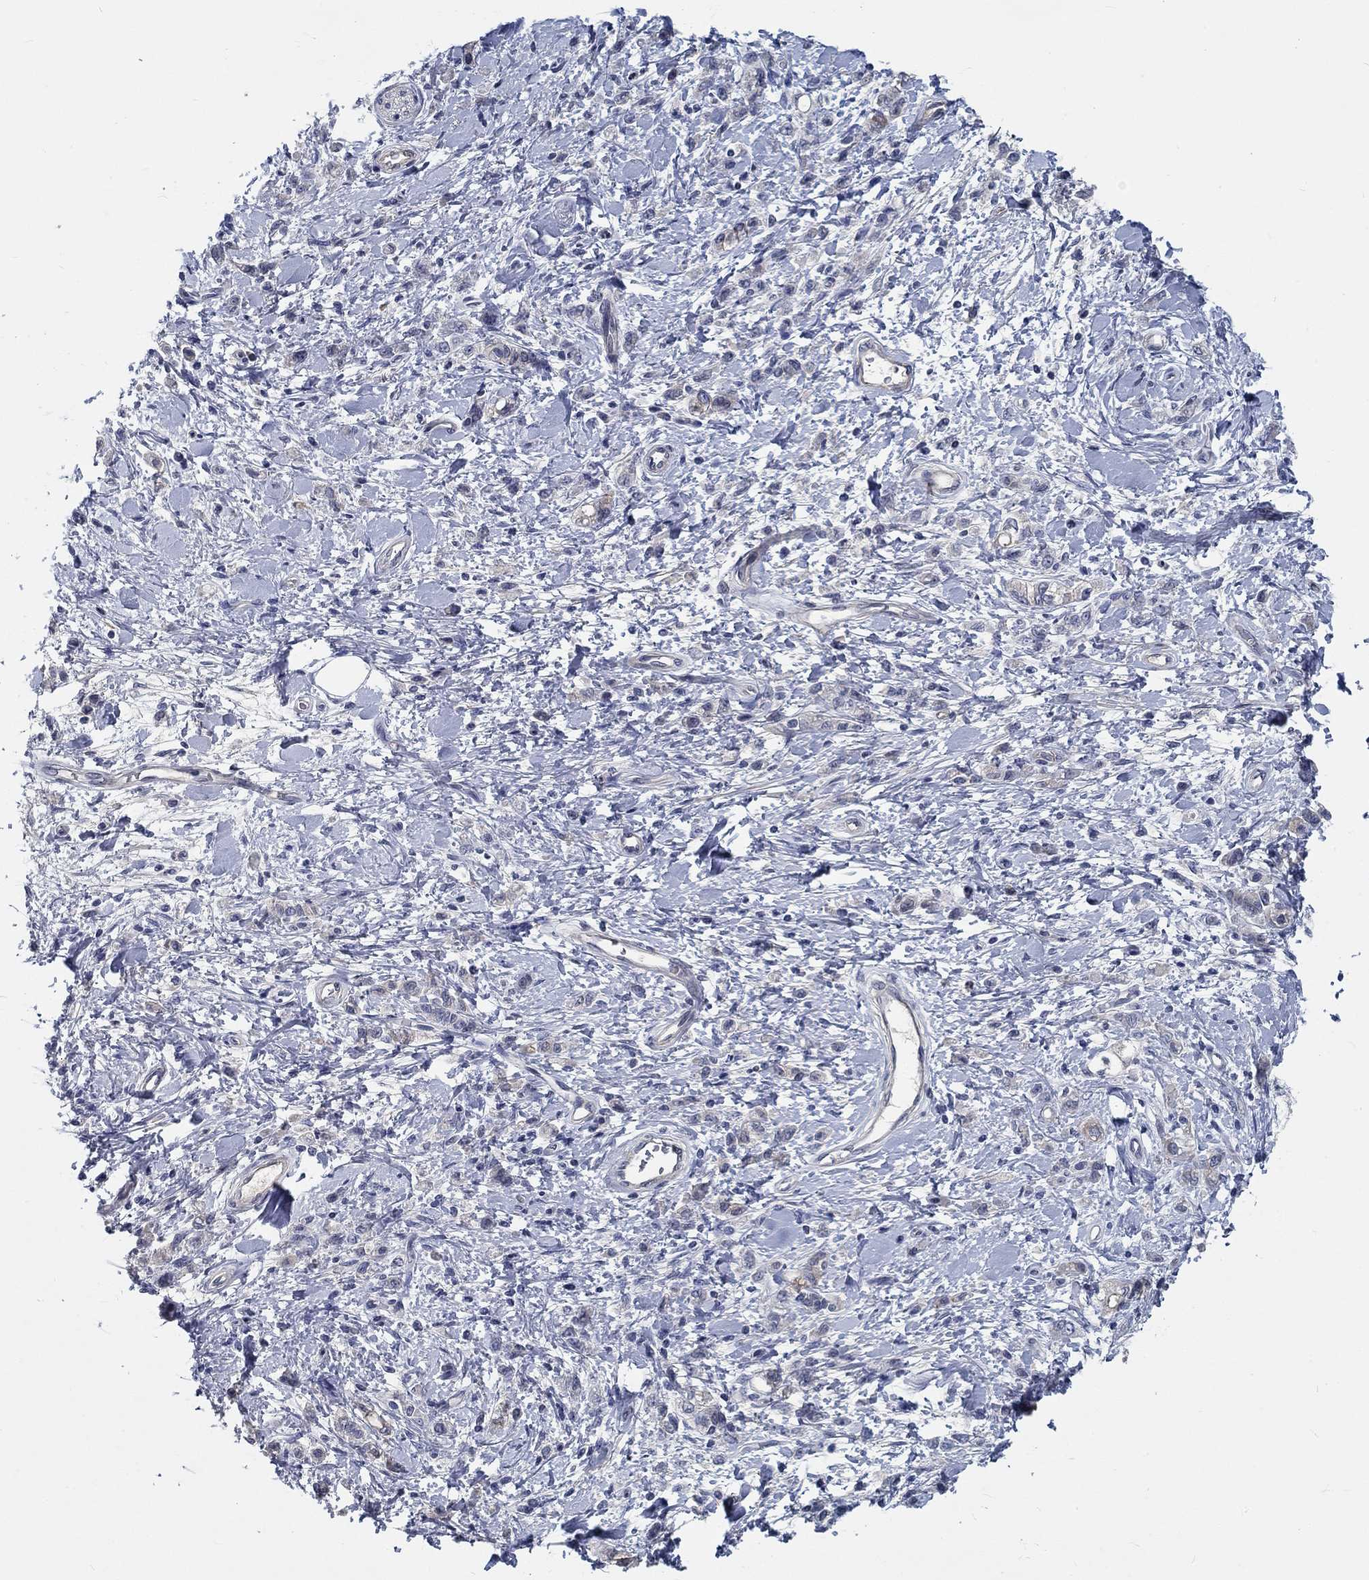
{"staining": {"intensity": "weak", "quantity": "25%-75%", "location": "cytoplasmic/membranous"}, "tissue": "stomach cancer", "cell_type": "Tumor cells", "image_type": "cancer", "snomed": [{"axis": "morphology", "description": "Adenocarcinoma, NOS"}, {"axis": "topography", "description": "Stomach"}], "caption": "Weak cytoplasmic/membranous staining is seen in about 25%-75% of tumor cells in stomach adenocarcinoma.", "gene": "MYBPC1", "patient": {"sex": "male", "age": 77}}